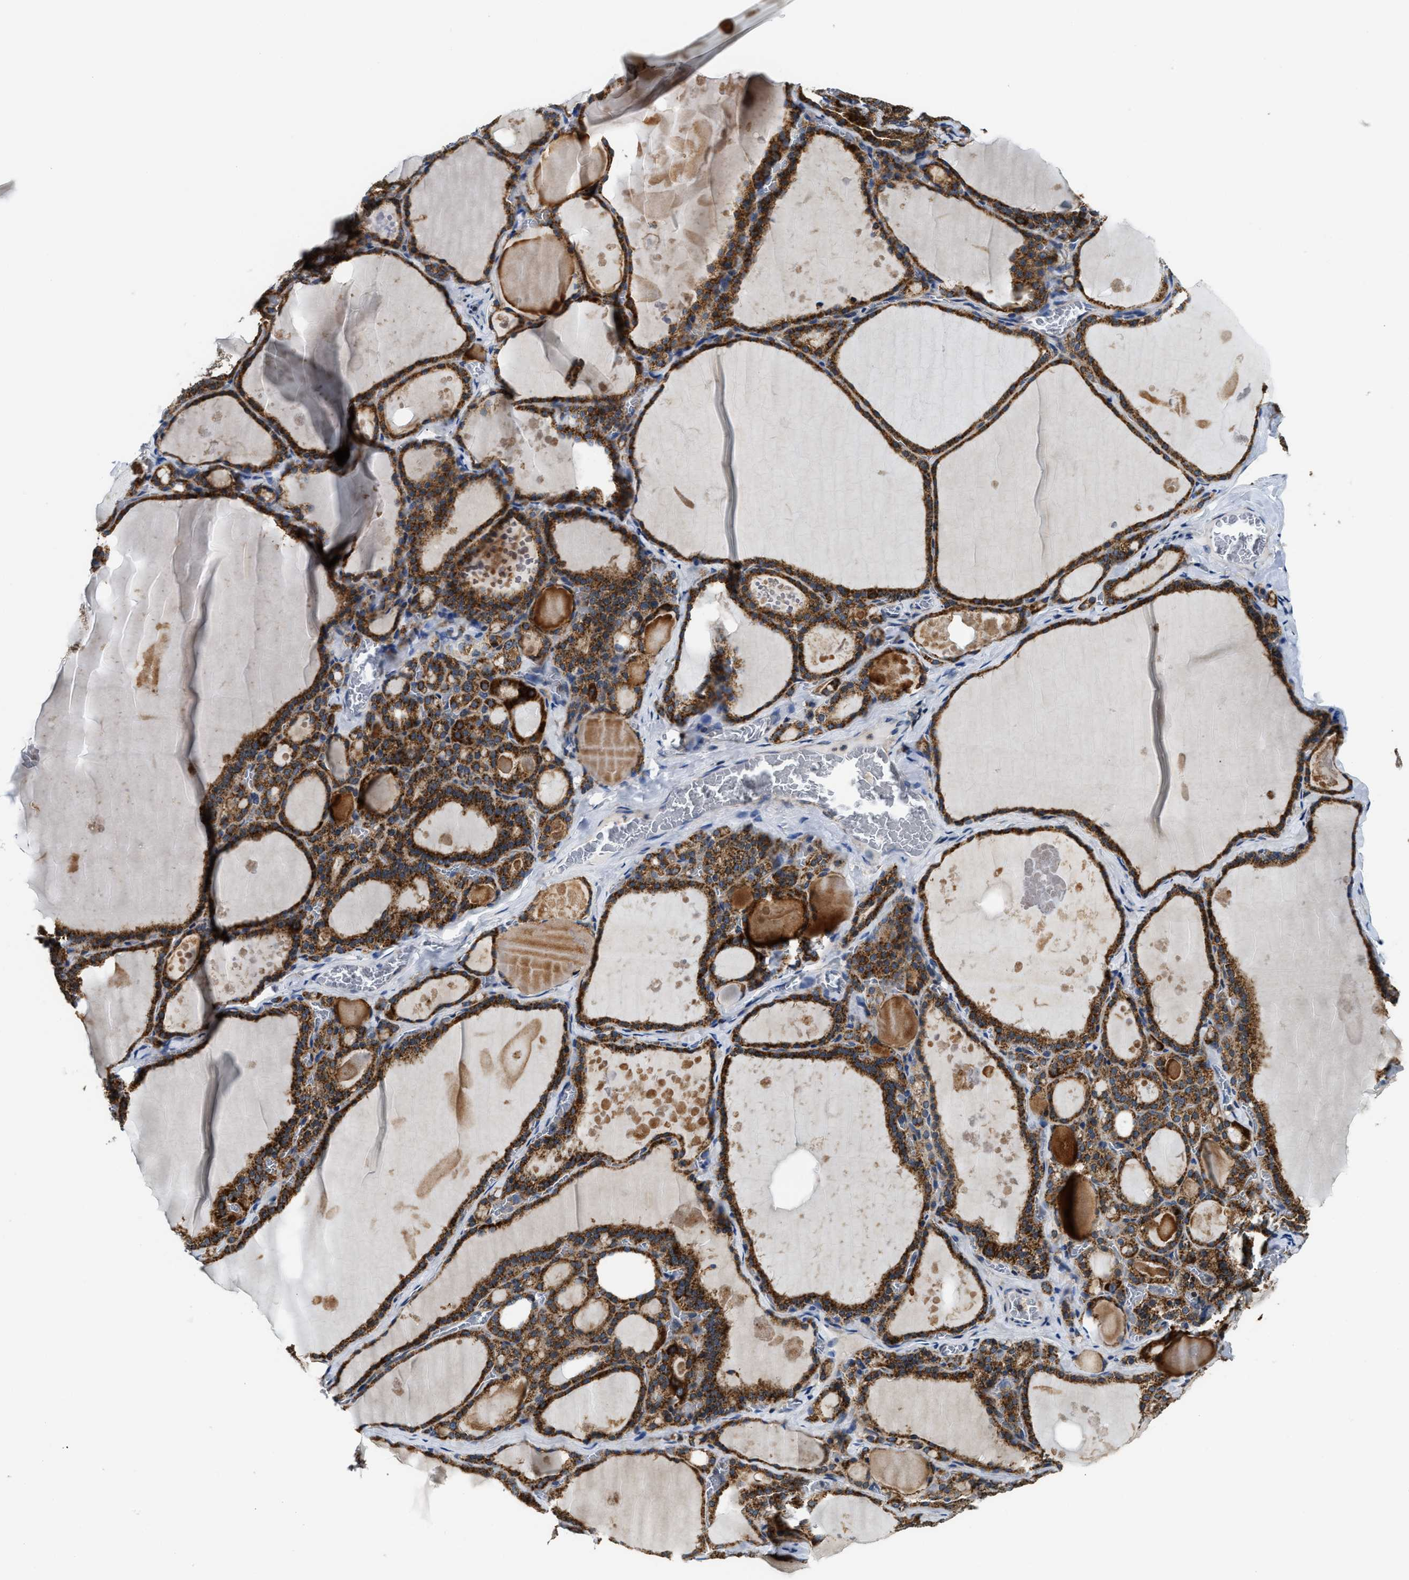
{"staining": {"intensity": "strong", "quantity": ">75%", "location": "cytoplasmic/membranous"}, "tissue": "thyroid gland", "cell_type": "Glandular cells", "image_type": "normal", "snomed": [{"axis": "morphology", "description": "Normal tissue, NOS"}, {"axis": "topography", "description": "Thyroid gland"}], "caption": "Thyroid gland stained with DAB immunohistochemistry (IHC) exhibits high levels of strong cytoplasmic/membranous expression in about >75% of glandular cells. Using DAB (brown) and hematoxylin (blue) stains, captured at high magnification using brightfield microscopy.", "gene": "CCM2", "patient": {"sex": "male", "age": 56}}